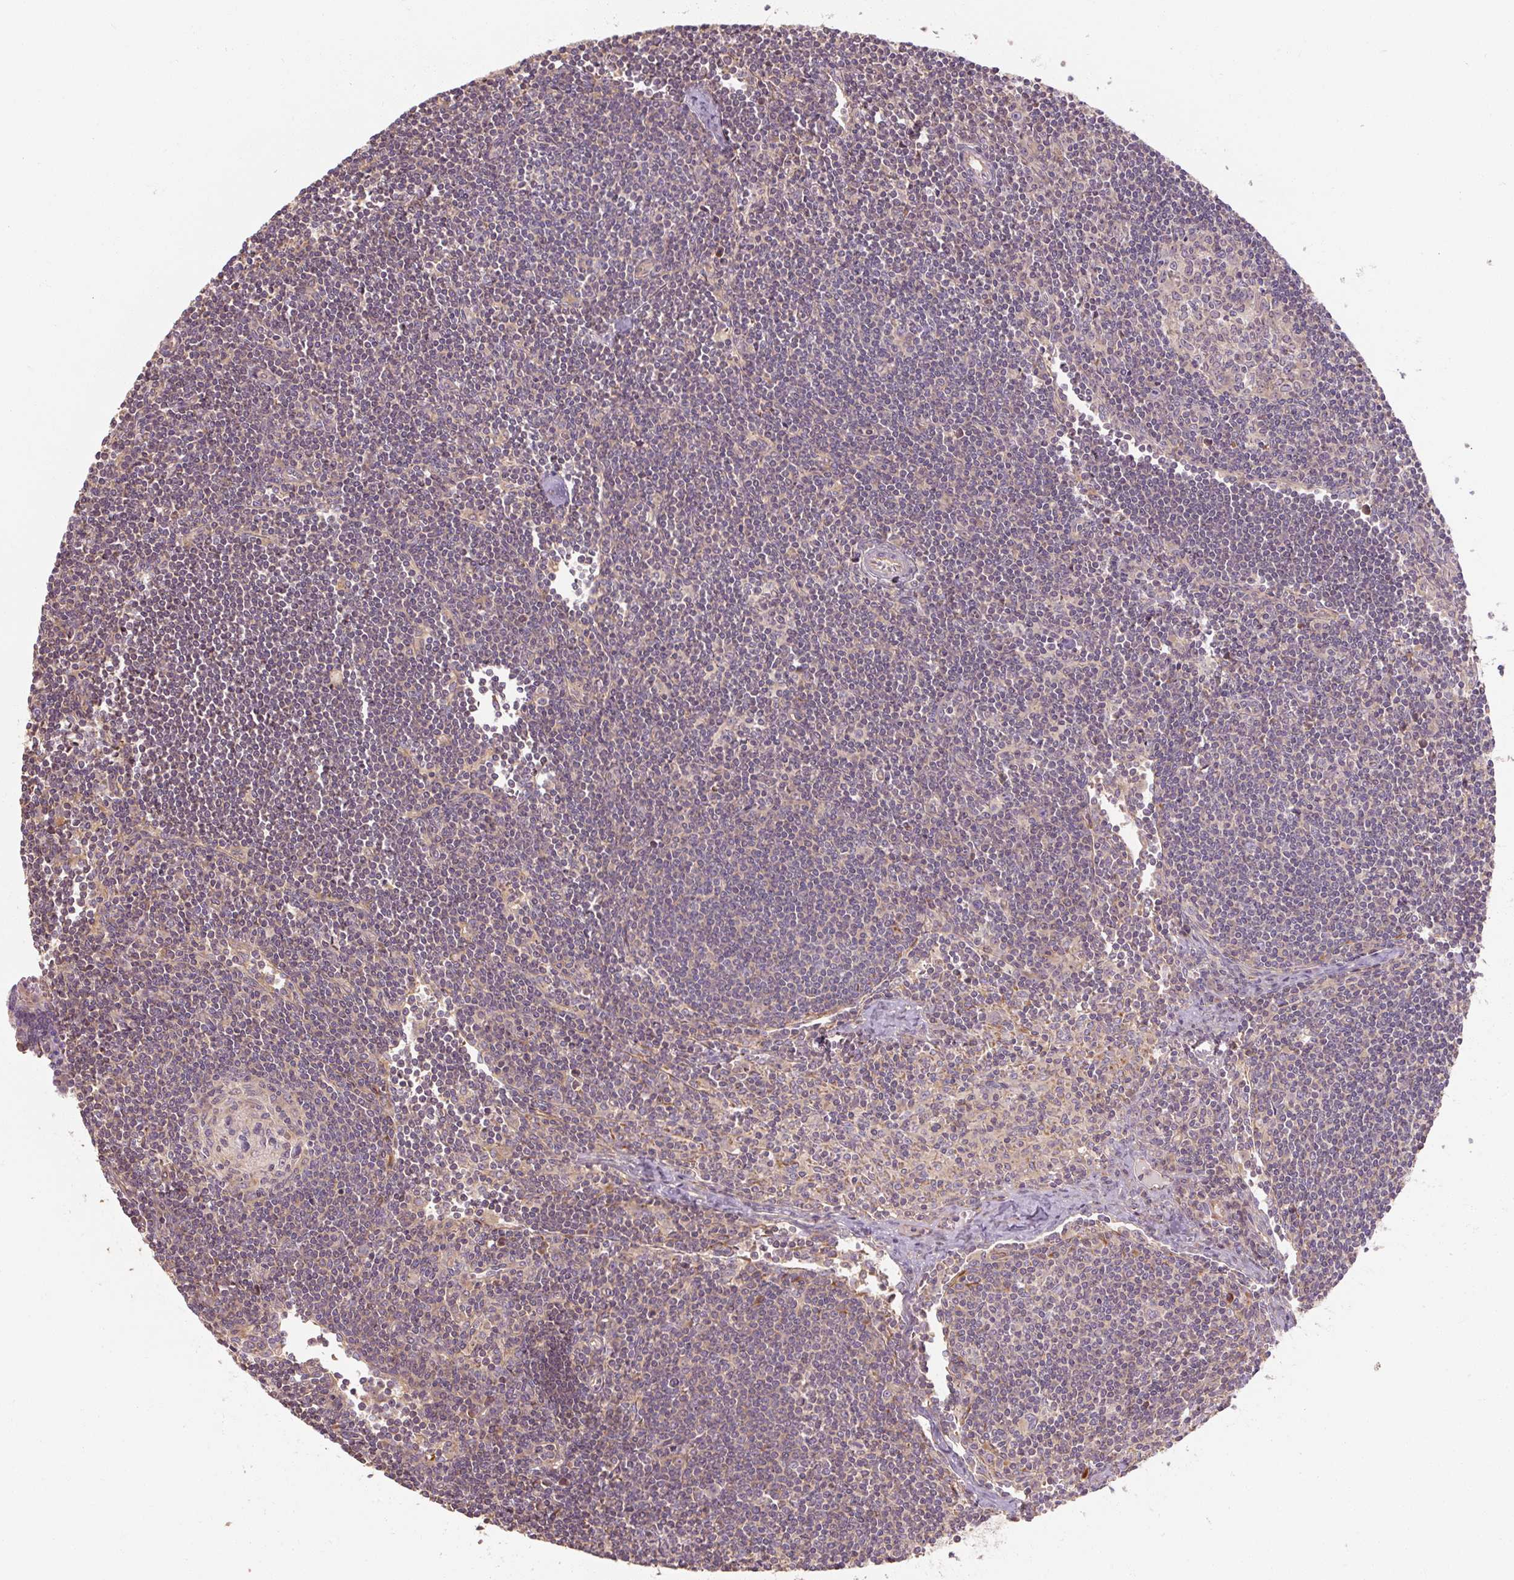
{"staining": {"intensity": "negative", "quantity": "none", "location": "none"}, "tissue": "lymph node", "cell_type": "Germinal center cells", "image_type": "normal", "snomed": [{"axis": "morphology", "description": "Normal tissue, NOS"}, {"axis": "topography", "description": "Lymph node"}], "caption": "Protein analysis of benign lymph node reveals no significant positivity in germinal center cells.", "gene": "RB1CC1", "patient": {"sex": "female", "age": 29}}